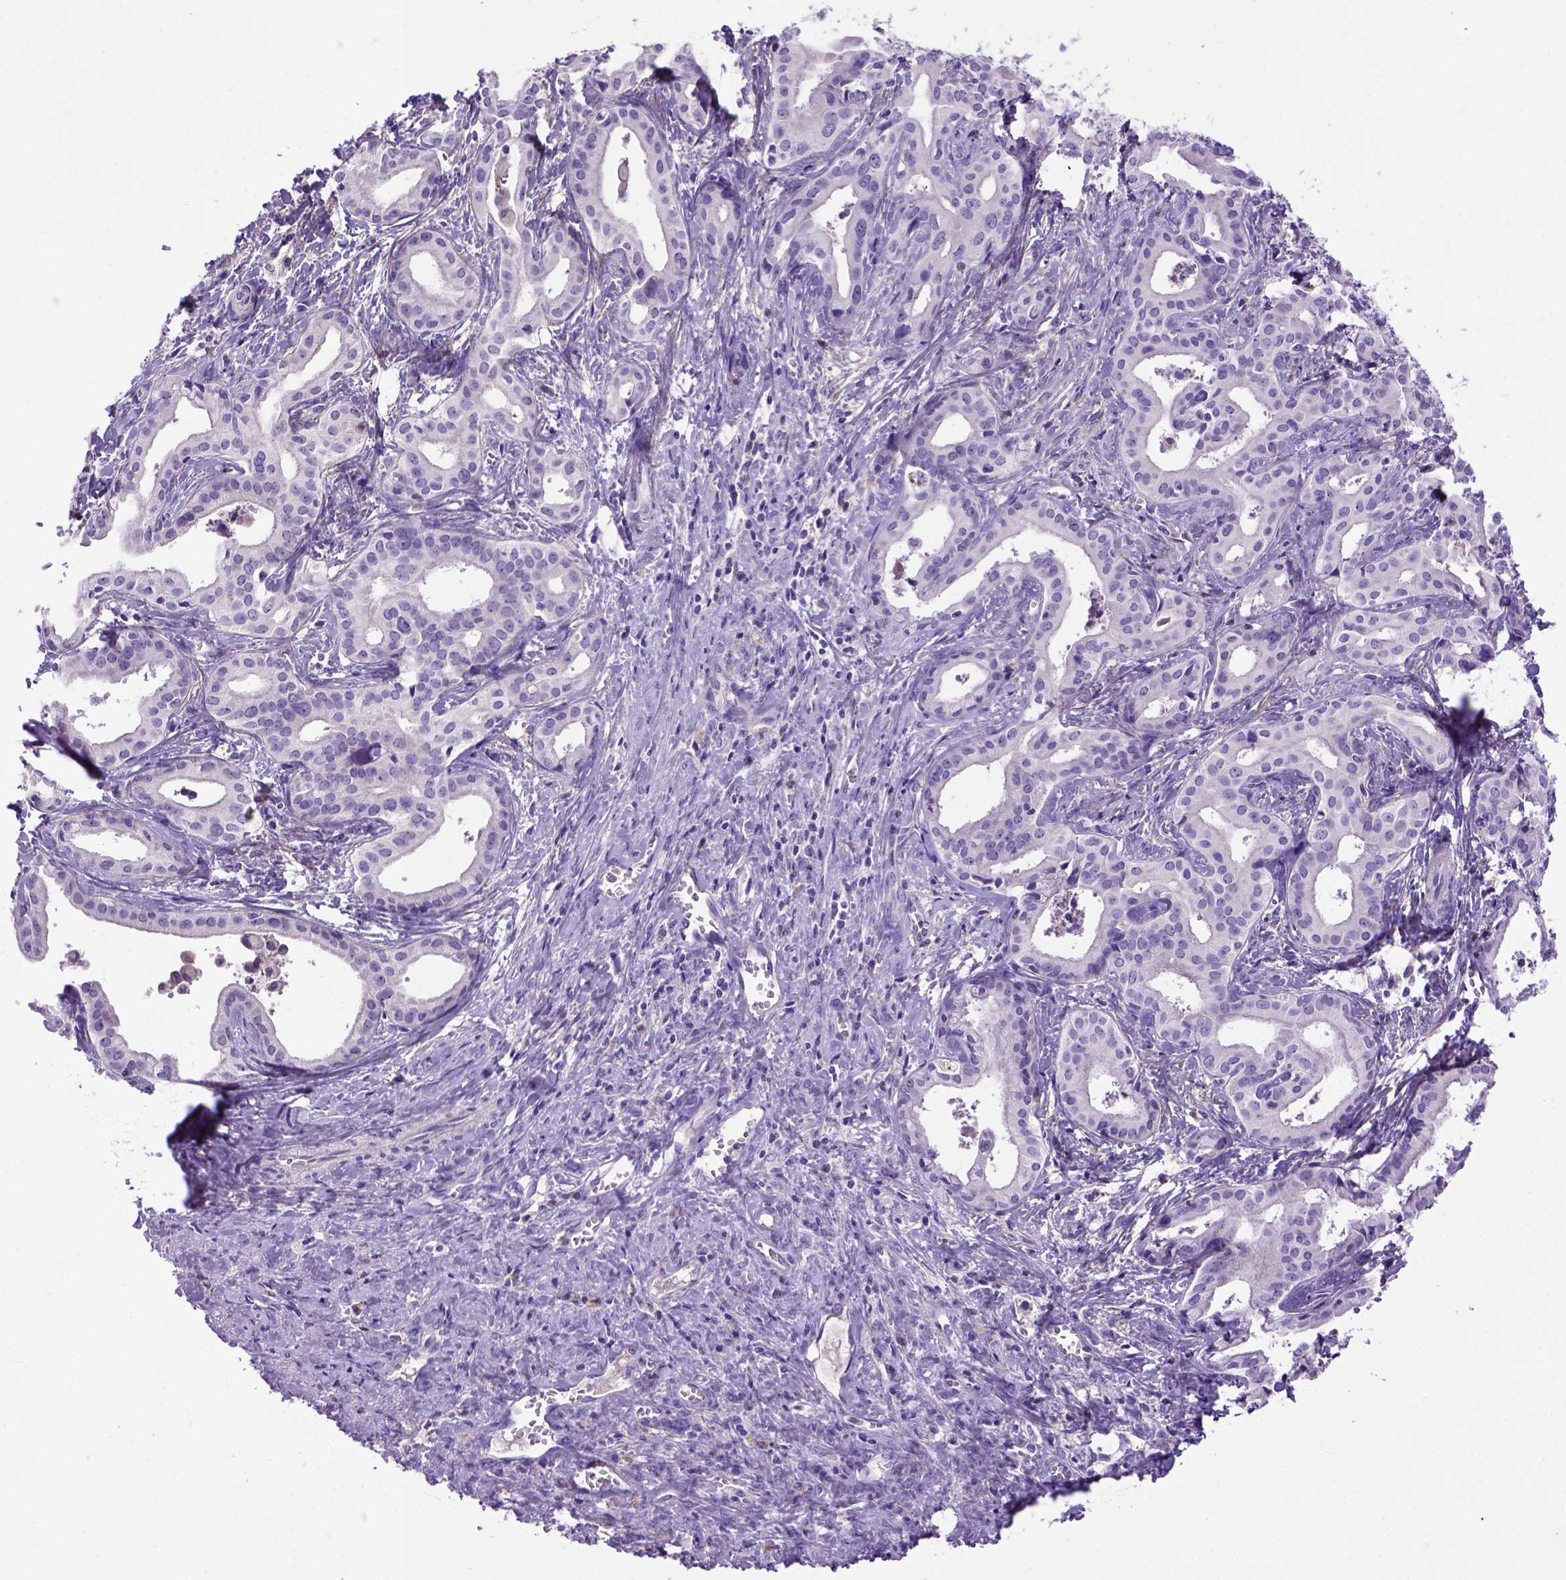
{"staining": {"intensity": "negative", "quantity": "none", "location": "none"}, "tissue": "liver cancer", "cell_type": "Tumor cells", "image_type": "cancer", "snomed": [{"axis": "morphology", "description": "Cholangiocarcinoma"}, {"axis": "topography", "description": "Liver"}], "caption": "Tumor cells are negative for brown protein staining in liver cholangiocarcinoma.", "gene": "ADAM12", "patient": {"sex": "female", "age": 65}}